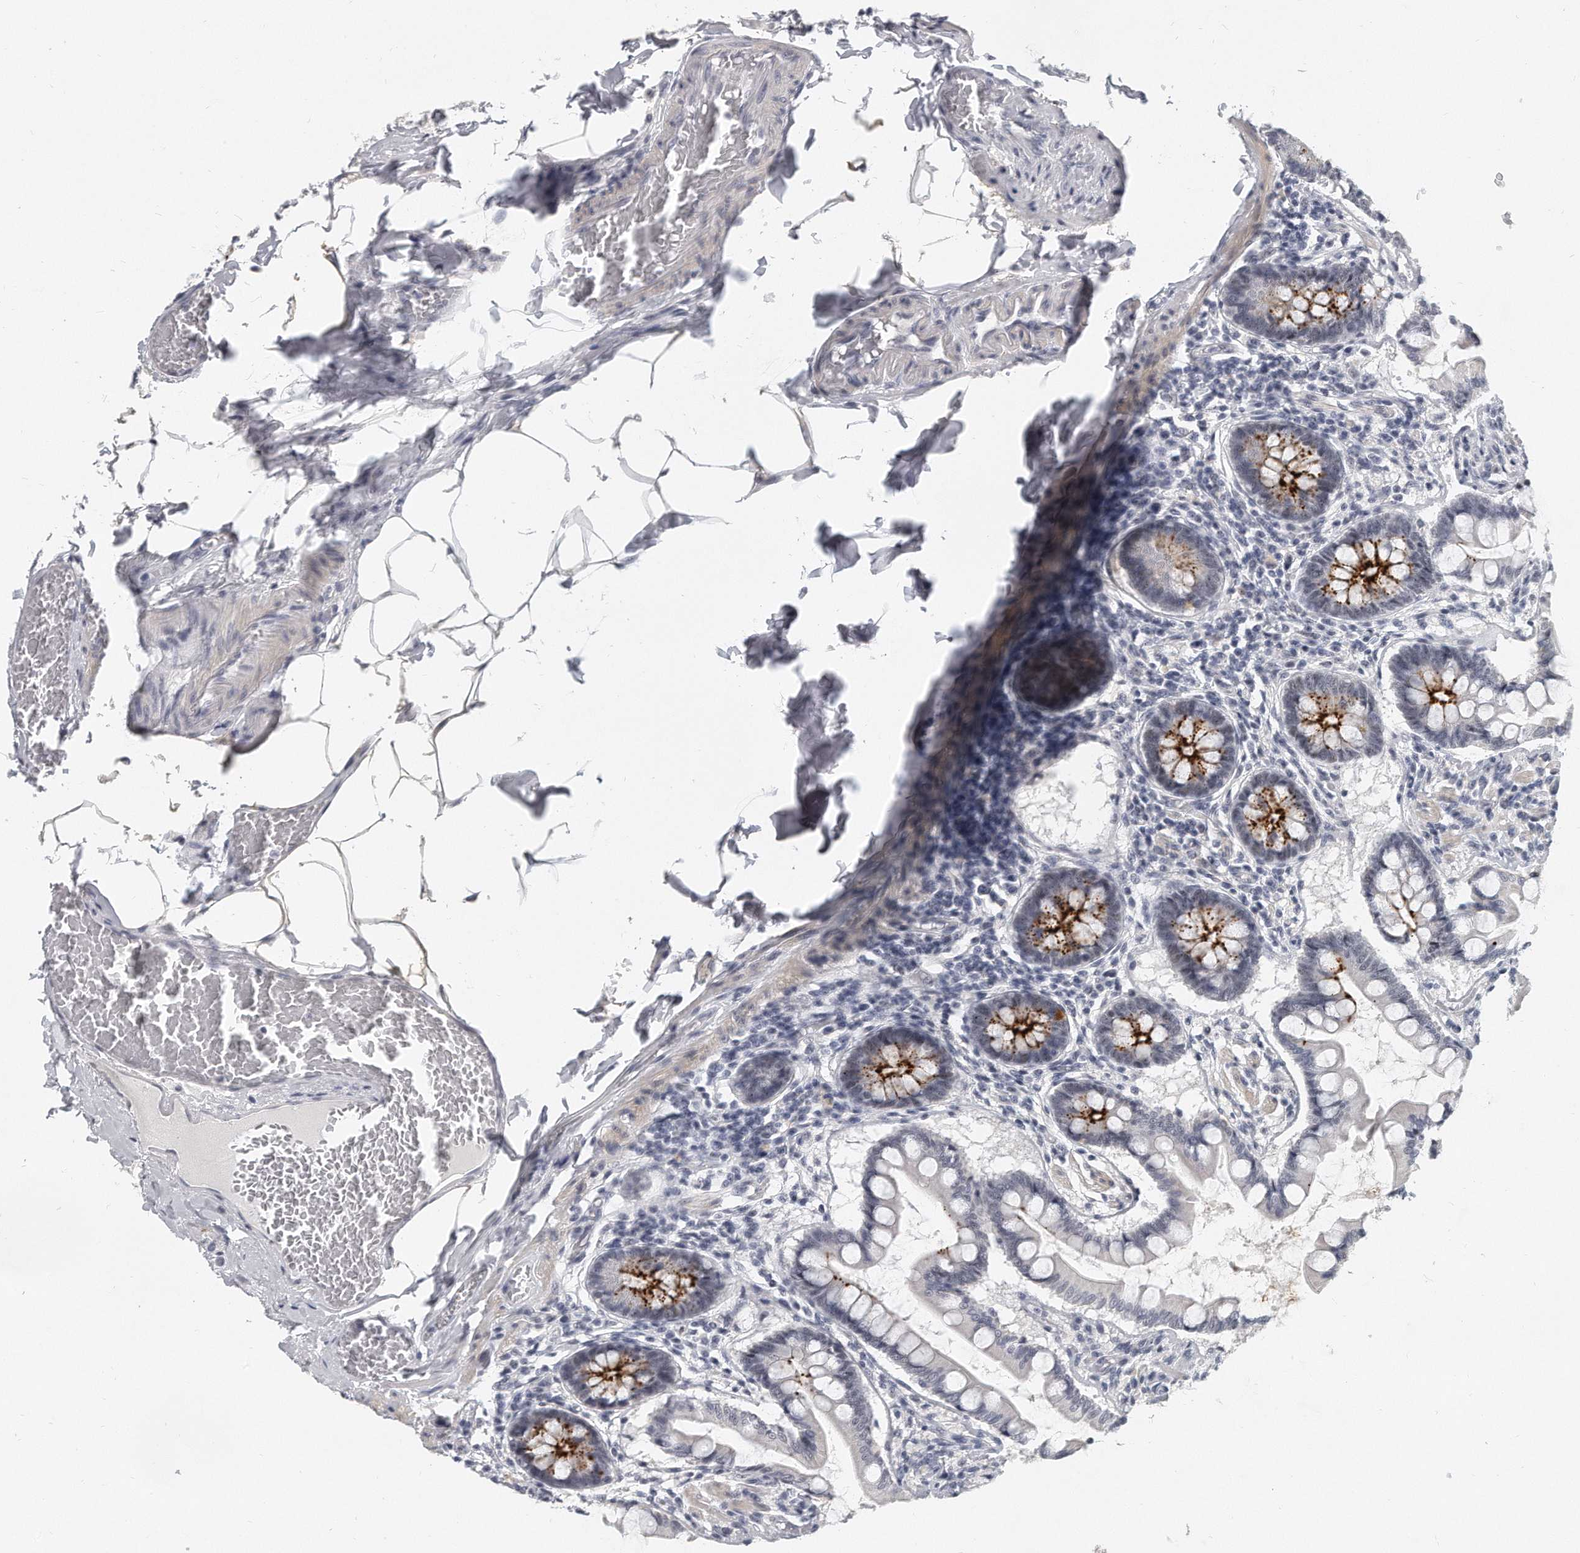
{"staining": {"intensity": "strong", "quantity": "<25%", "location": "cytoplasmic/membranous"}, "tissue": "small intestine", "cell_type": "Glandular cells", "image_type": "normal", "snomed": [{"axis": "morphology", "description": "Normal tissue, NOS"}, {"axis": "topography", "description": "Small intestine"}], "caption": "Immunohistochemical staining of unremarkable human small intestine demonstrates <25% levels of strong cytoplasmic/membranous protein expression in about <25% of glandular cells.", "gene": "TFCP2L1", "patient": {"sex": "male", "age": 41}}